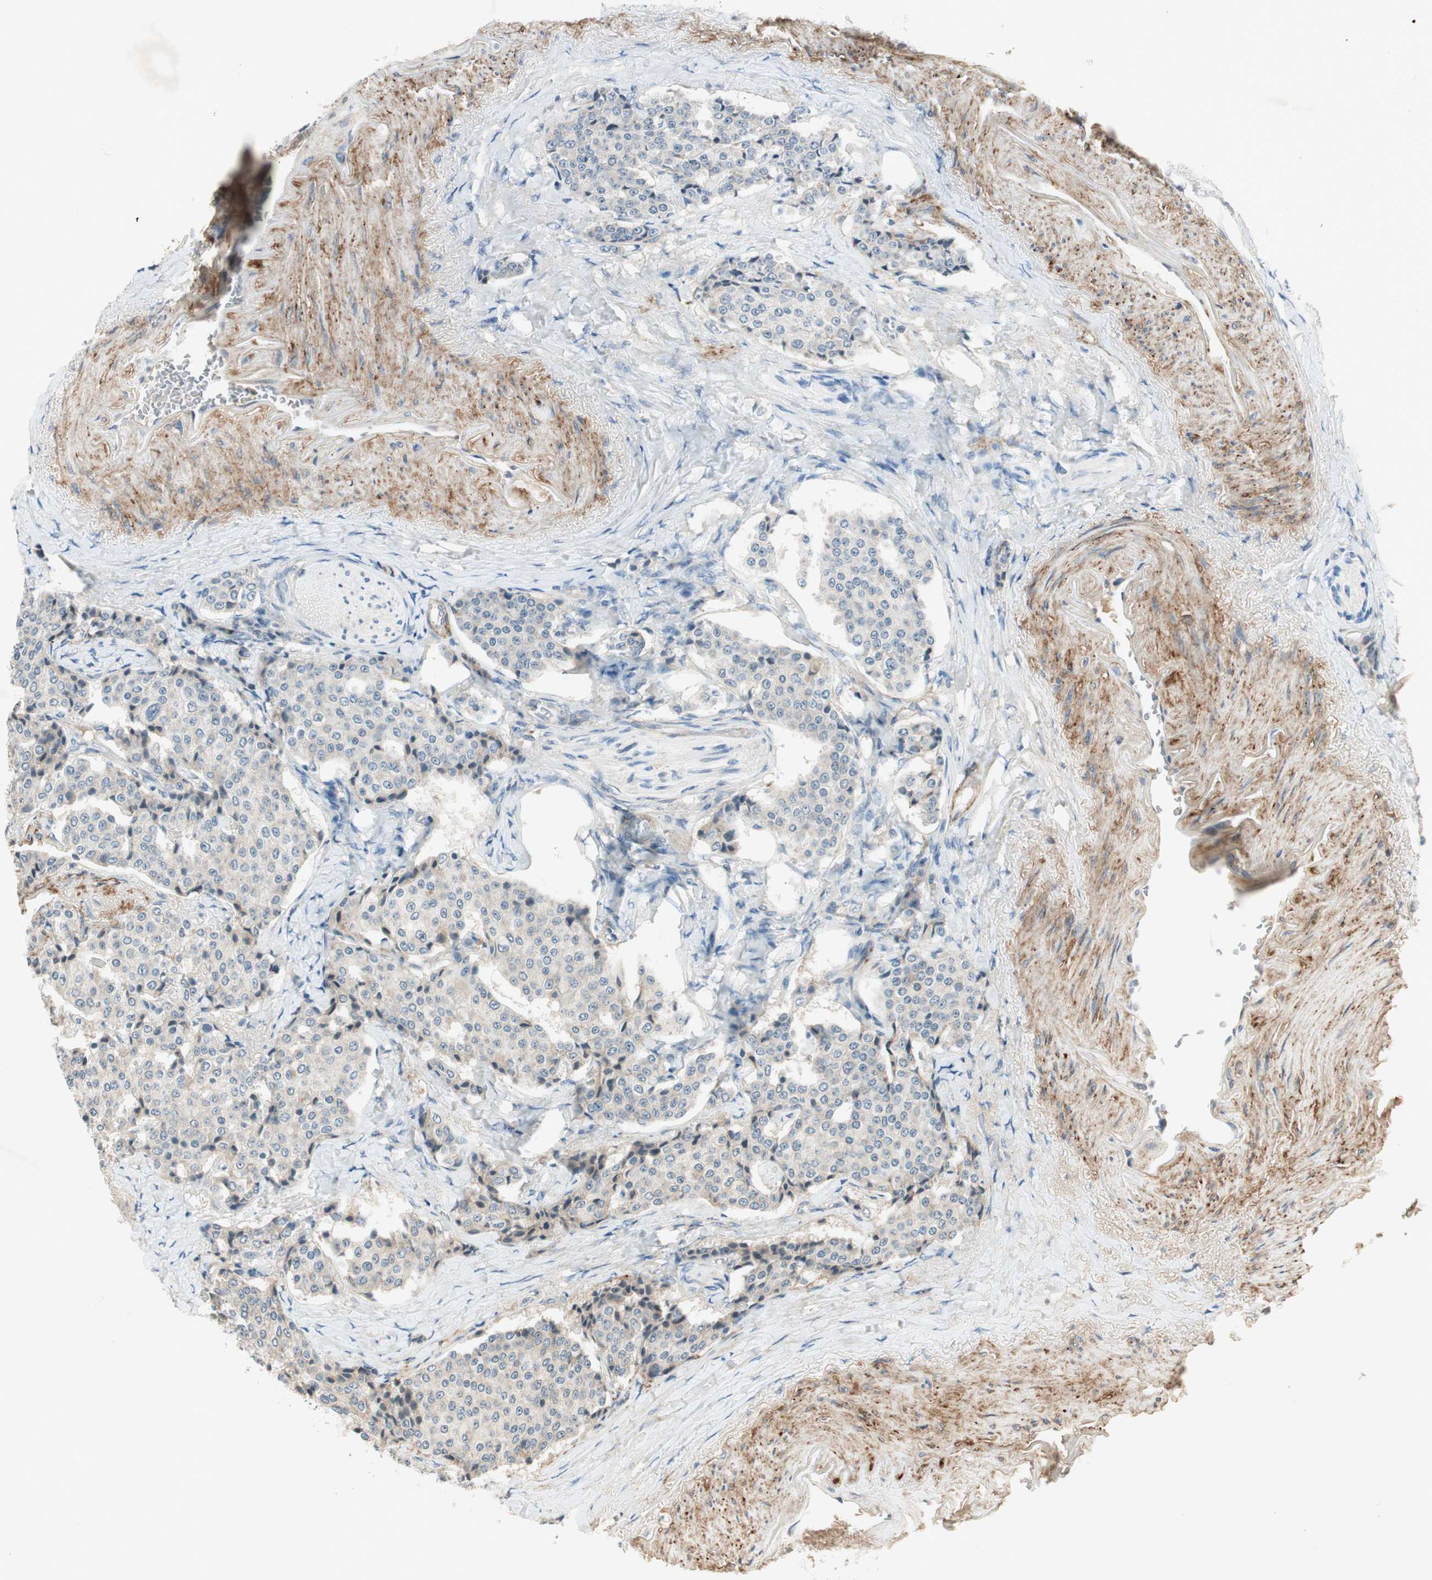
{"staining": {"intensity": "negative", "quantity": "none", "location": "none"}, "tissue": "carcinoid", "cell_type": "Tumor cells", "image_type": "cancer", "snomed": [{"axis": "morphology", "description": "Carcinoid, malignant, NOS"}, {"axis": "topography", "description": "Colon"}], "caption": "Immunohistochemistry (IHC) photomicrograph of neoplastic tissue: human carcinoid stained with DAB displays no significant protein staining in tumor cells.", "gene": "RNGTT", "patient": {"sex": "female", "age": 61}}